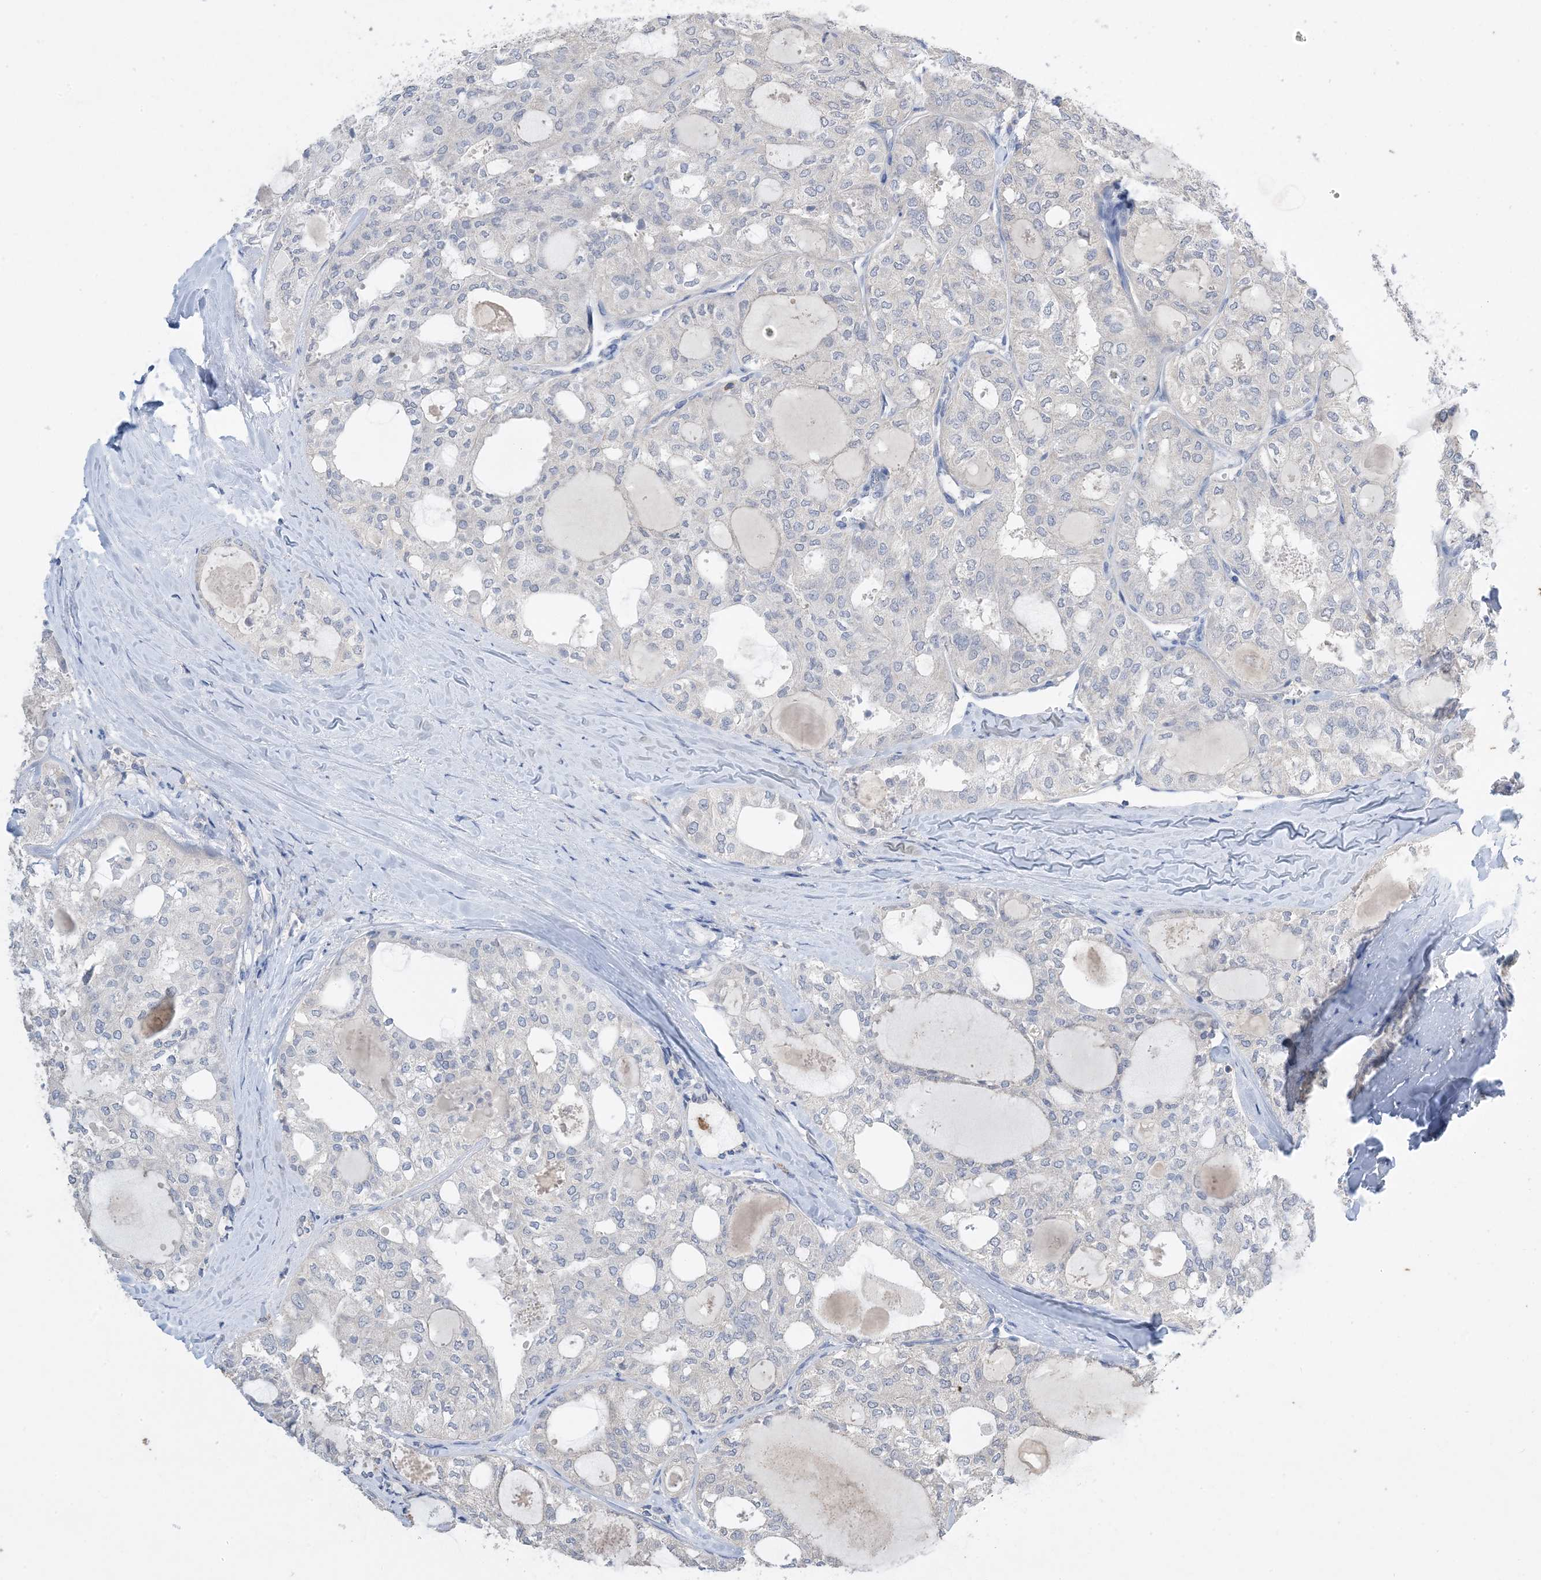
{"staining": {"intensity": "negative", "quantity": "none", "location": "none"}, "tissue": "thyroid cancer", "cell_type": "Tumor cells", "image_type": "cancer", "snomed": [{"axis": "morphology", "description": "Follicular adenoma carcinoma, NOS"}, {"axis": "topography", "description": "Thyroid gland"}], "caption": "A histopathology image of thyroid cancer (follicular adenoma carcinoma) stained for a protein displays no brown staining in tumor cells.", "gene": "KPRP", "patient": {"sex": "male", "age": 75}}